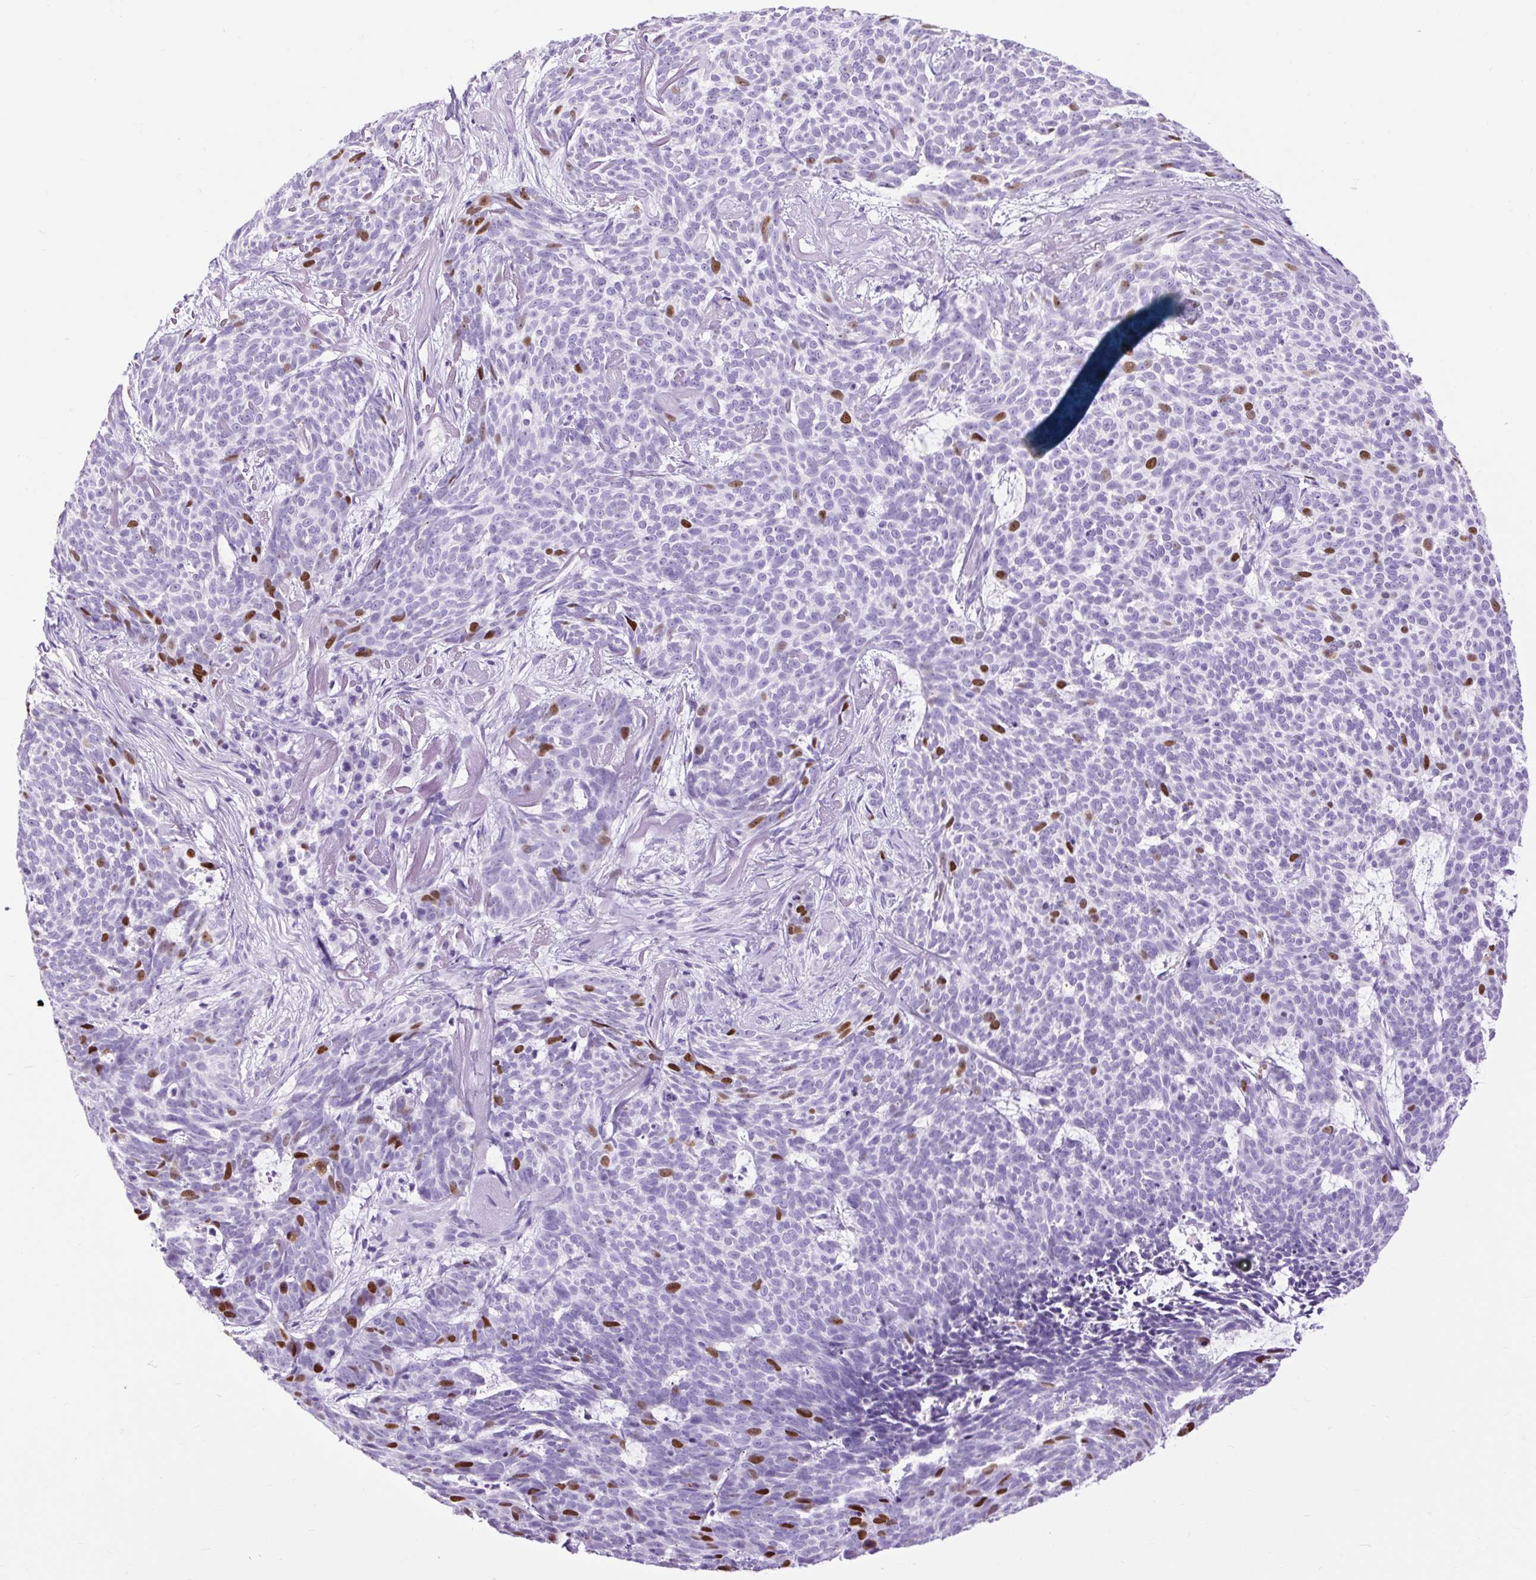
{"staining": {"intensity": "strong", "quantity": "<25%", "location": "nuclear"}, "tissue": "skin cancer", "cell_type": "Tumor cells", "image_type": "cancer", "snomed": [{"axis": "morphology", "description": "Basal cell carcinoma"}, {"axis": "topography", "description": "Skin"}], "caption": "This micrograph displays immunohistochemistry (IHC) staining of human skin cancer (basal cell carcinoma), with medium strong nuclear positivity in about <25% of tumor cells.", "gene": "RACGAP1", "patient": {"sex": "female", "age": 93}}